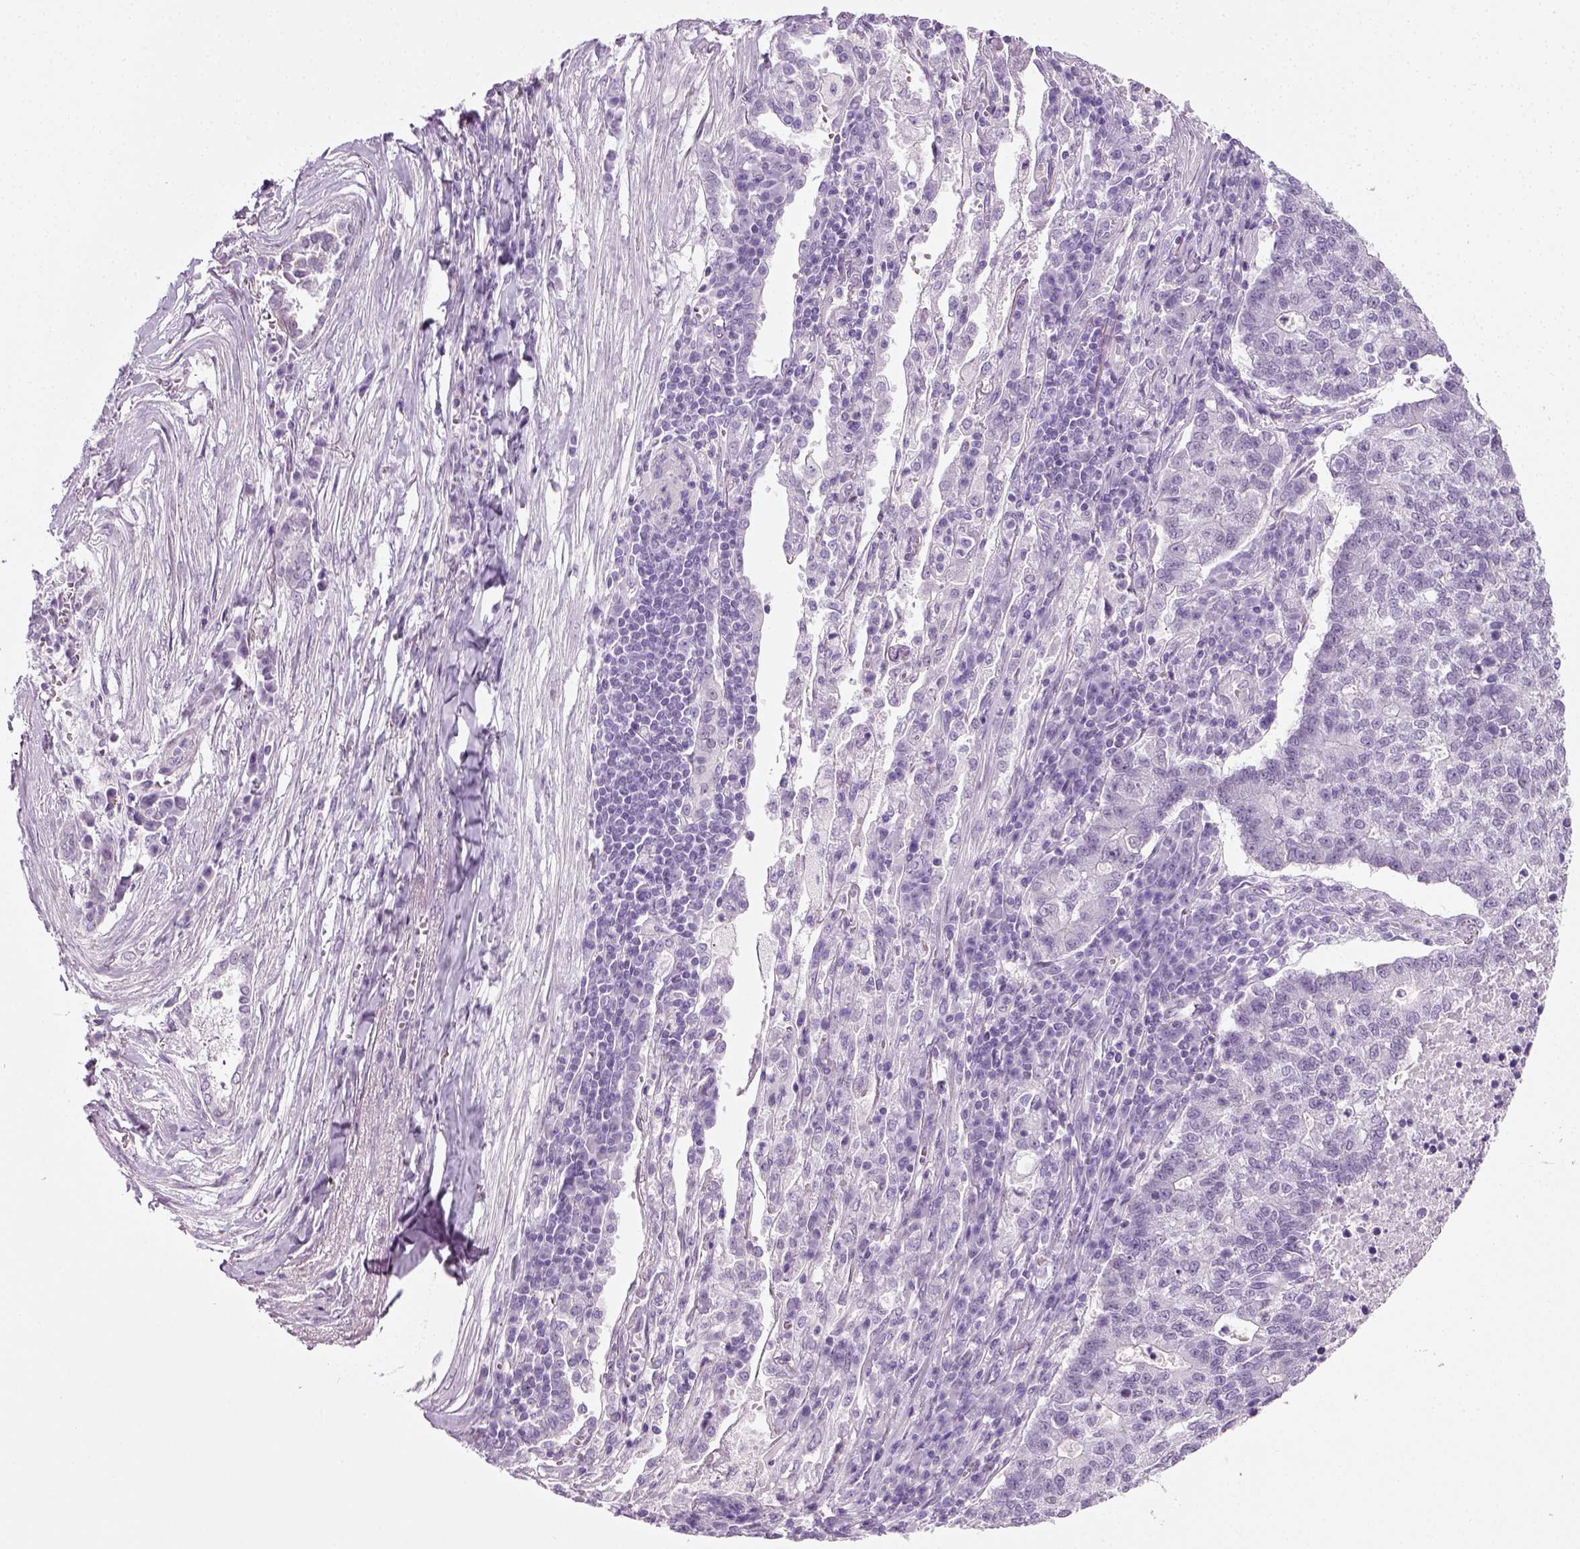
{"staining": {"intensity": "negative", "quantity": "none", "location": "none"}, "tissue": "lung cancer", "cell_type": "Tumor cells", "image_type": "cancer", "snomed": [{"axis": "morphology", "description": "Adenocarcinoma, NOS"}, {"axis": "topography", "description": "Lung"}], "caption": "Immunohistochemistry histopathology image of neoplastic tissue: lung cancer stained with DAB reveals no significant protein expression in tumor cells. (DAB (3,3'-diaminobenzidine) immunohistochemistry (IHC) with hematoxylin counter stain).", "gene": "SPATA31E1", "patient": {"sex": "male", "age": 57}}